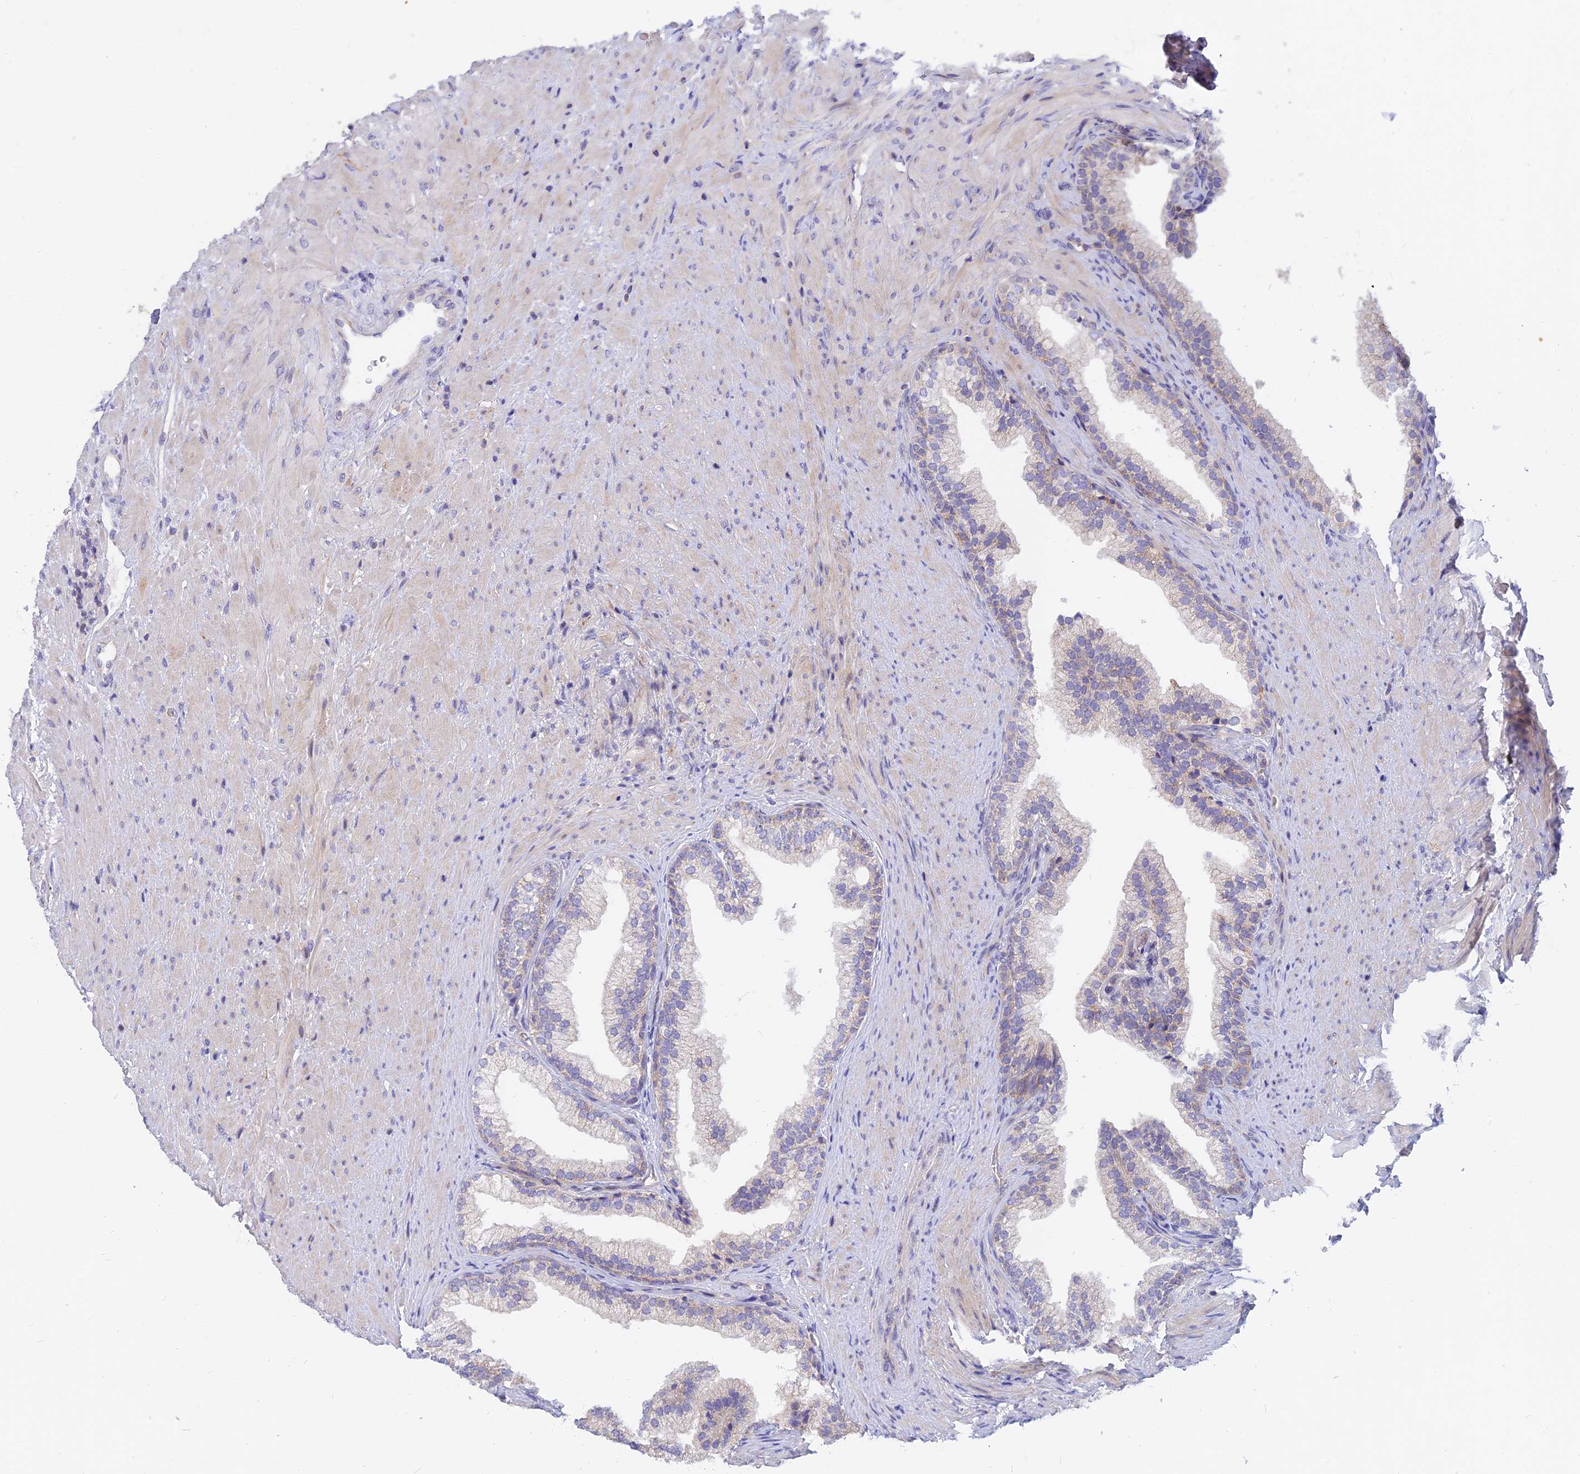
{"staining": {"intensity": "weak", "quantity": "<25%", "location": "cytoplasmic/membranous"}, "tissue": "prostate", "cell_type": "Glandular cells", "image_type": "normal", "snomed": [{"axis": "morphology", "description": "Normal tissue, NOS"}, {"axis": "topography", "description": "Prostate"}], "caption": "Benign prostate was stained to show a protein in brown. There is no significant expression in glandular cells. (DAB (3,3'-diaminobenzidine) IHC visualized using brightfield microscopy, high magnification).", "gene": "CACNA1B", "patient": {"sex": "male", "age": 76}}